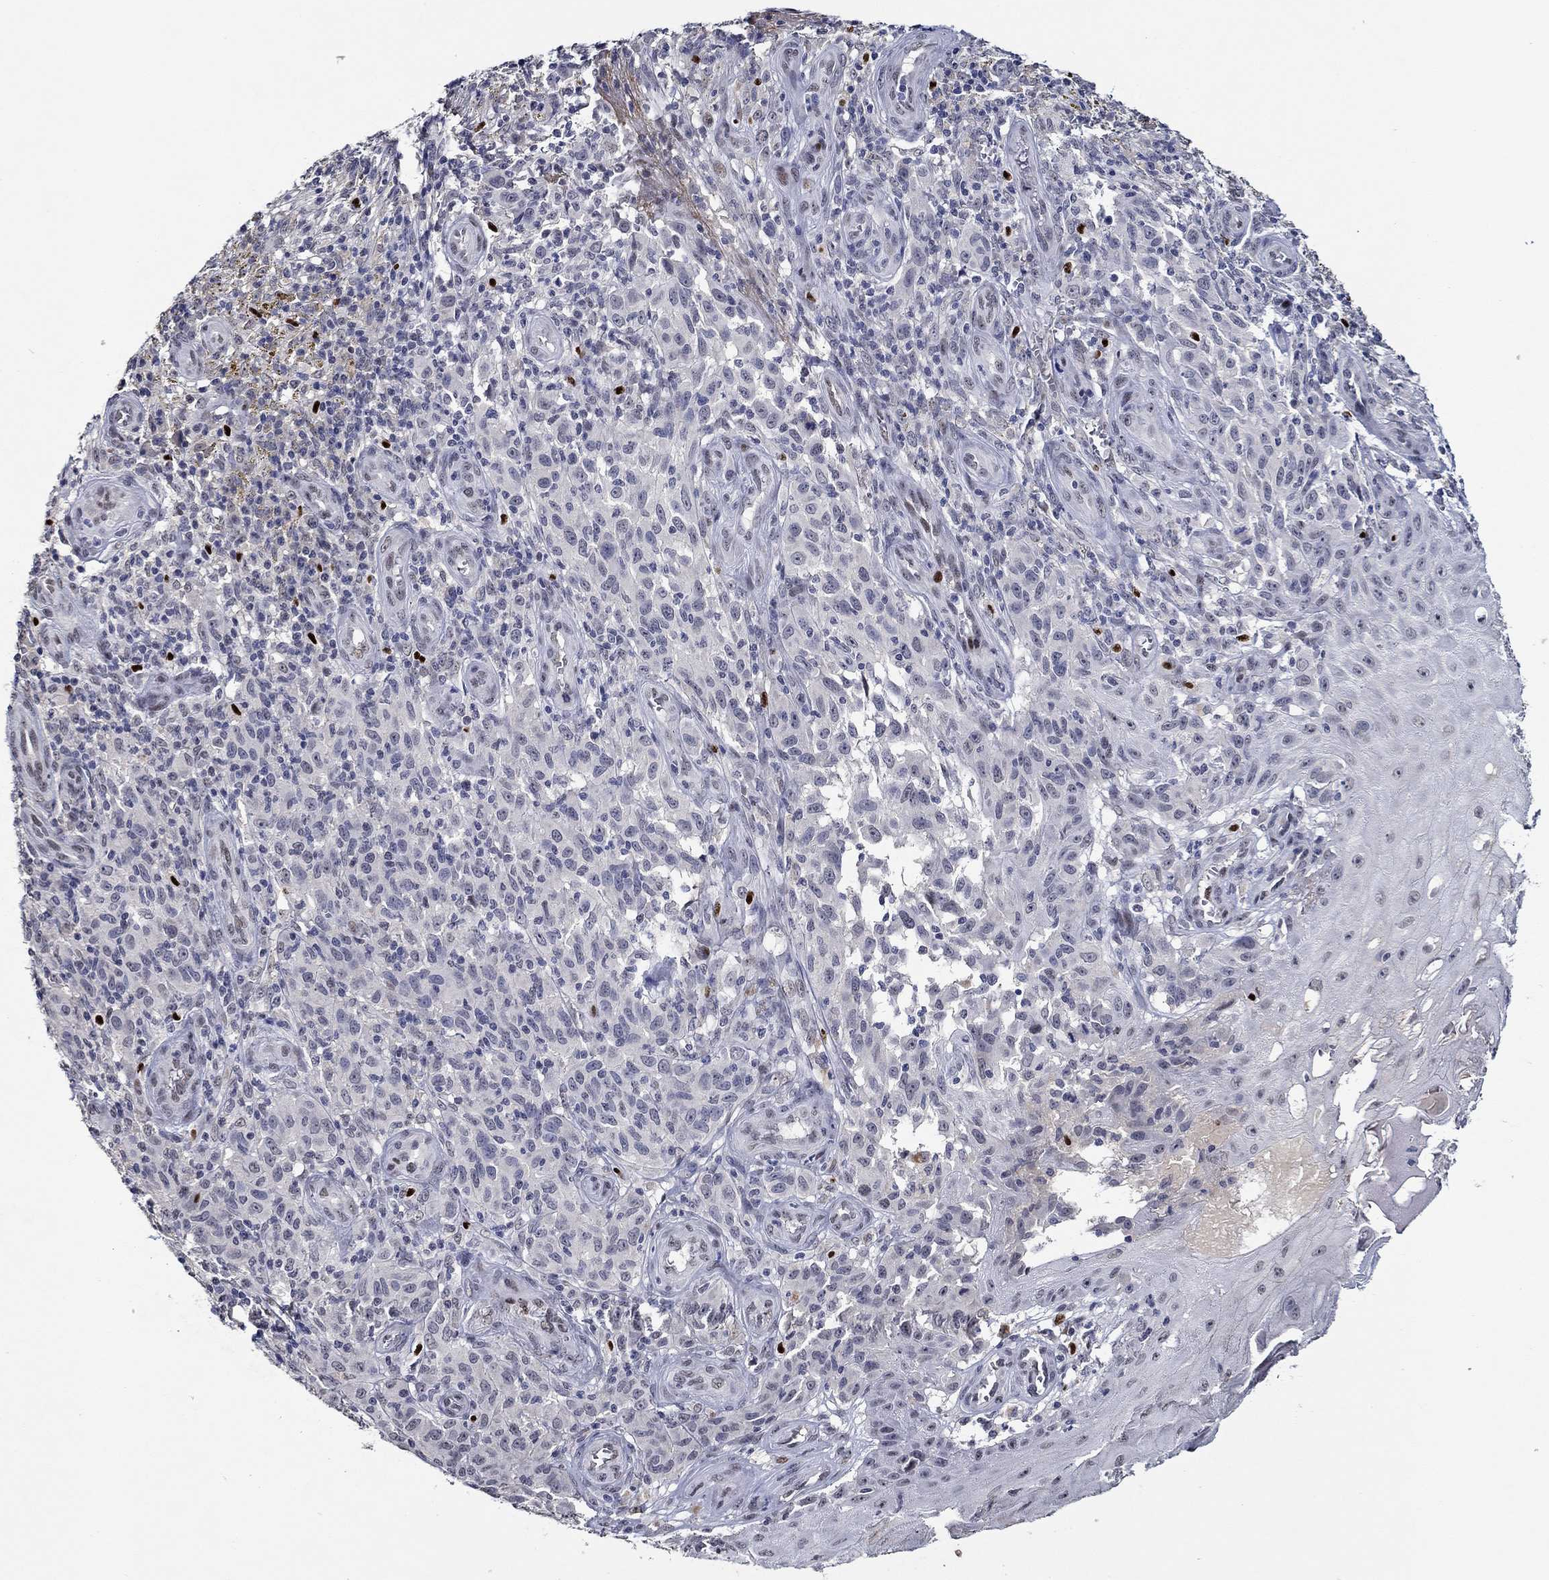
{"staining": {"intensity": "negative", "quantity": "none", "location": "none"}, "tissue": "melanoma", "cell_type": "Tumor cells", "image_type": "cancer", "snomed": [{"axis": "morphology", "description": "Malignant melanoma, NOS"}, {"axis": "topography", "description": "Skin"}], "caption": "High magnification brightfield microscopy of melanoma stained with DAB (3,3'-diaminobenzidine) (brown) and counterstained with hematoxylin (blue): tumor cells show no significant staining.", "gene": "GATA2", "patient": {"sex": "female", "age": 53}}